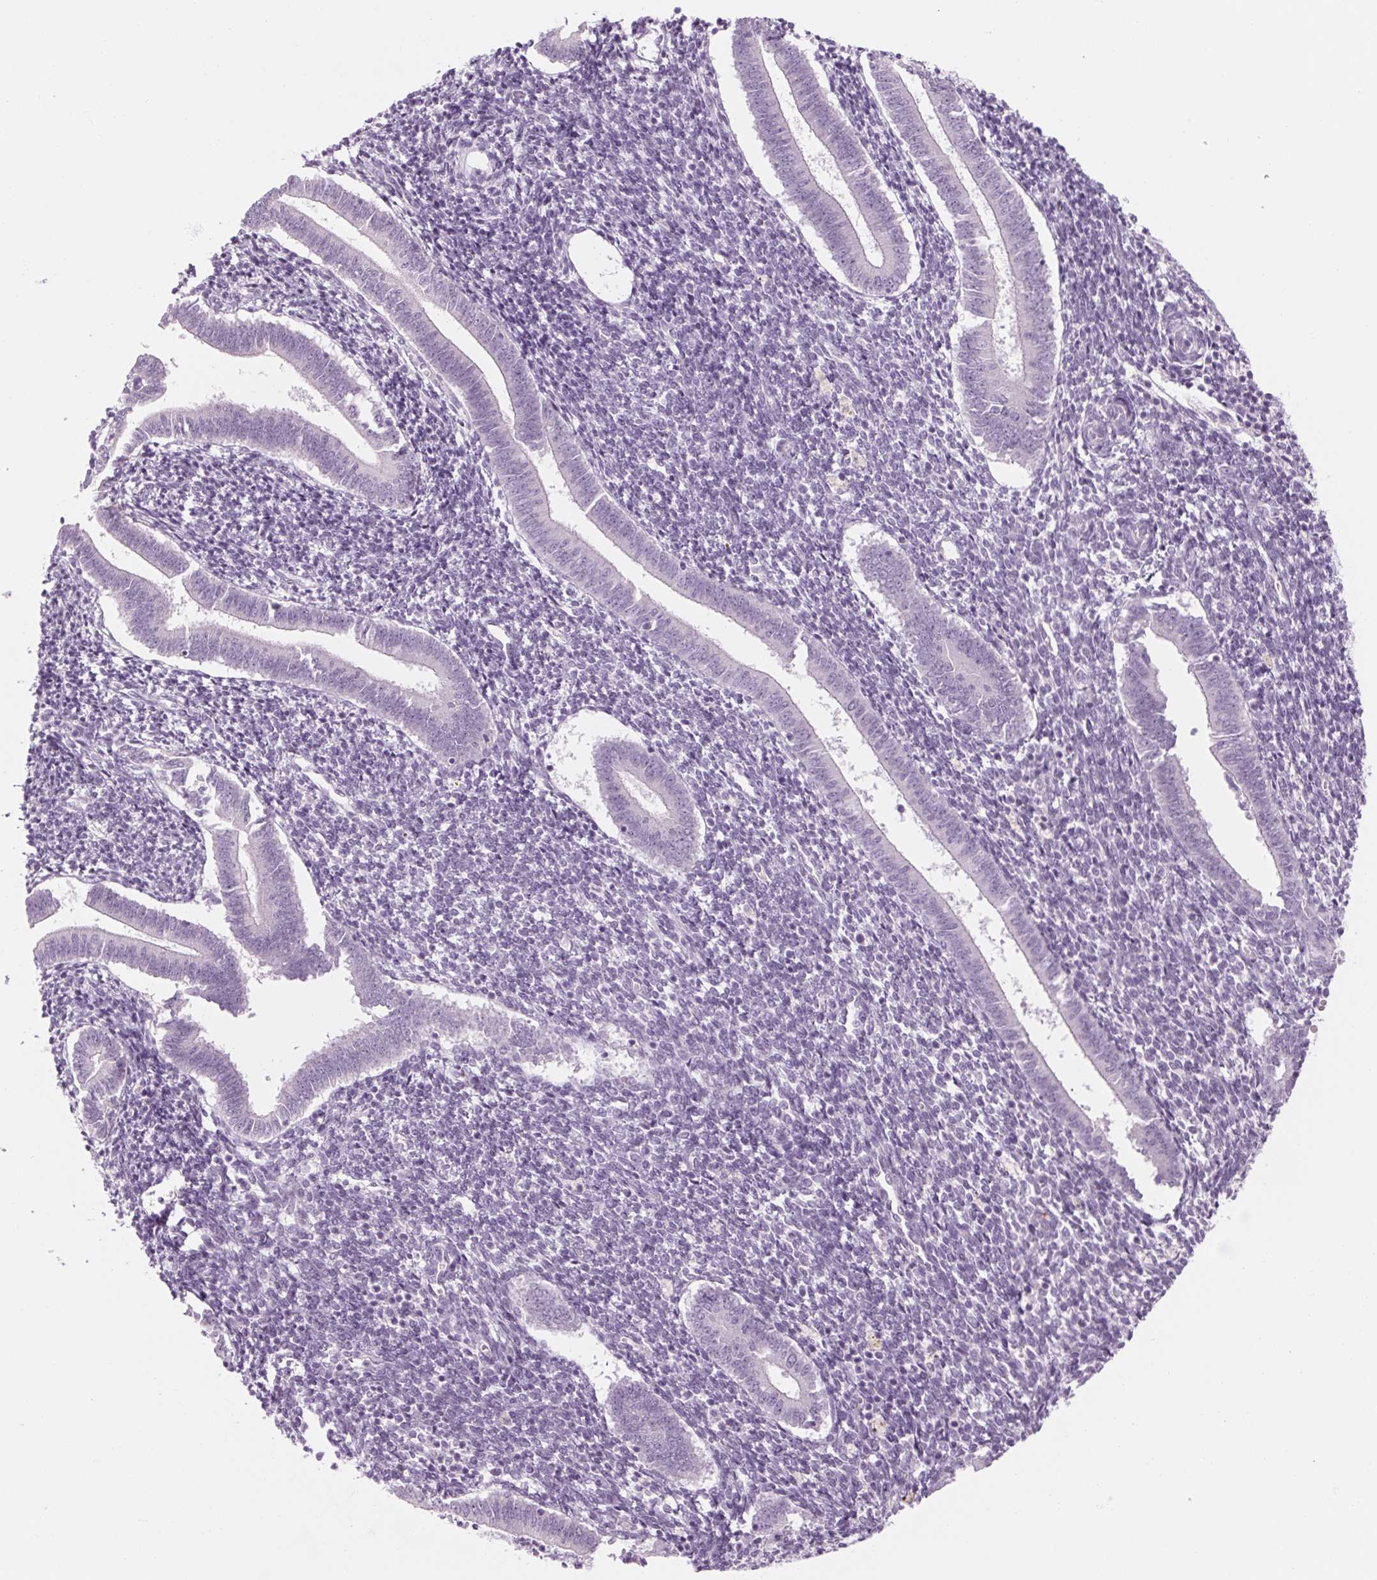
{"staining": {"intensity": "negative", "quantity": "none", "location": "none"}, "tissue": "endometrium", "cell_type": "Cells in endometrial stroma", "image_type": "normal", "snomed": [{"axis": "morphology", "description": "Normal tissue, NOS"}, {"axis": "topography", "description": "Endometrium"}], "caption": "IHC of benign human endometrium shows no expression in cells in endometrial stroma.", "gene": "RPTN", "patient": {"sex": "female", "age": 25}}